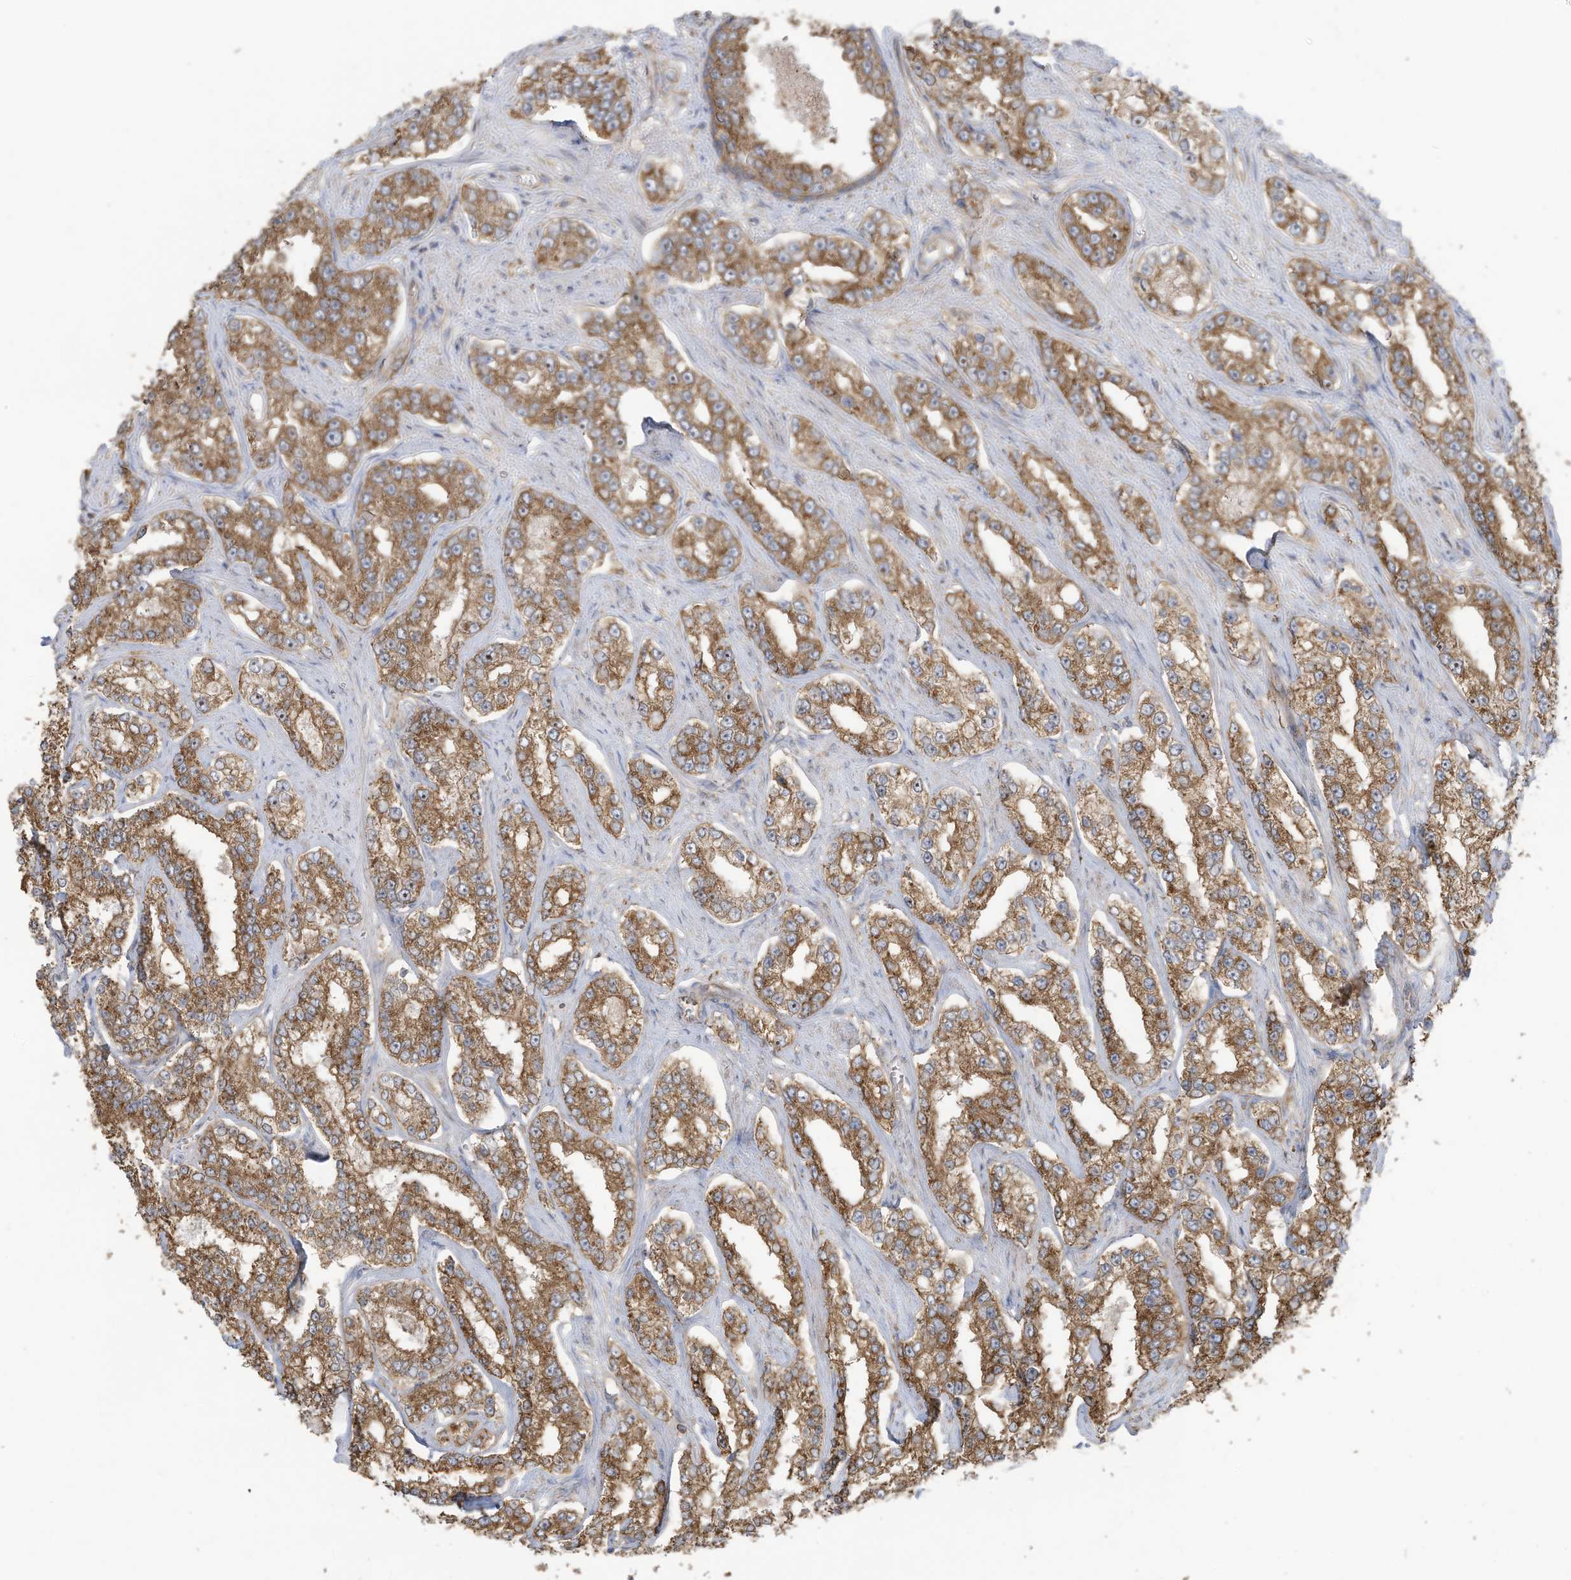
{"staining": {"intensity": "moderate", "quantity": ">75%", "location": "cytoplasmic/membranous"}, "tissue": "prostate cancer", "cell_type": "Tumor cells", "image_type": "cancer", "snomed": [{"axis": "morphology", "description": "Normal tissue, NOS"}, {"axis": "morphology", "description": "Adenocarcinoma, High grade"}, {"axis": "topography", "description": "Prostate"}], "caption": "This image shows immunohistochemistry (IHC) staining of prostate adenocarcinoma (high-grade), with medium moderate cytoplasmic/membranous staining in about >75% of tumor cells.", "gene": "CGAS", "patient": {"sex": "male", "age": 83}}